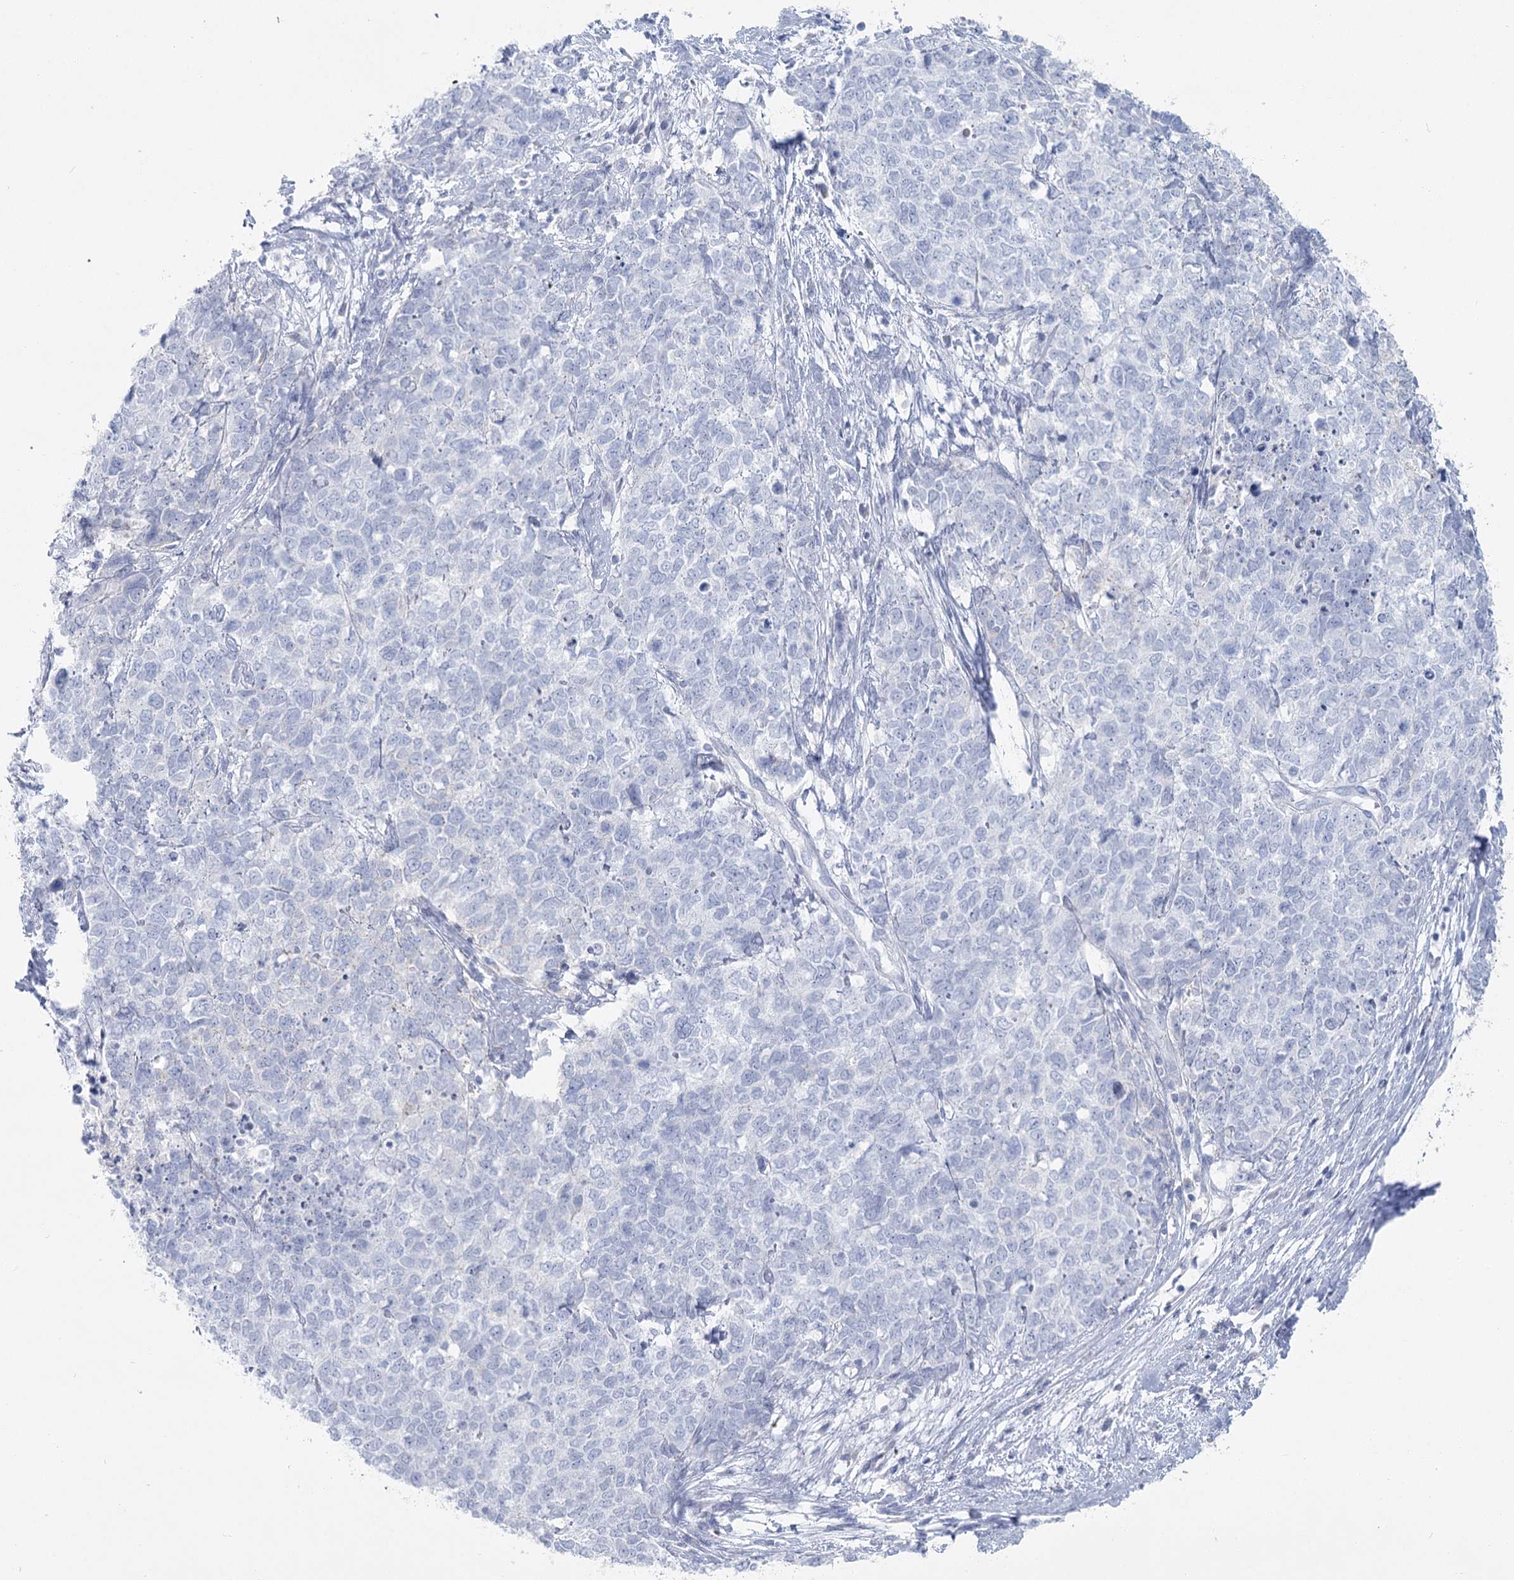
{"staining": {"intensity": "negative", "quantity": "none", "location": "none"}, "tissue": "cervical cancer", "cell_type": "Tumor cells", "image_type": "cancer", "snomed": [{"axis": "morphology", "description": "Squamous cell carcinoma, NOS"}, {"axis": "topography", "description": "Cervix"}], "caption": "Image shows no significant protein positivity in tumor cells of squamous cell carcinoma (cervical).", "gene": "IFIT5", "patient": {"sex": "female", "age": 63}}